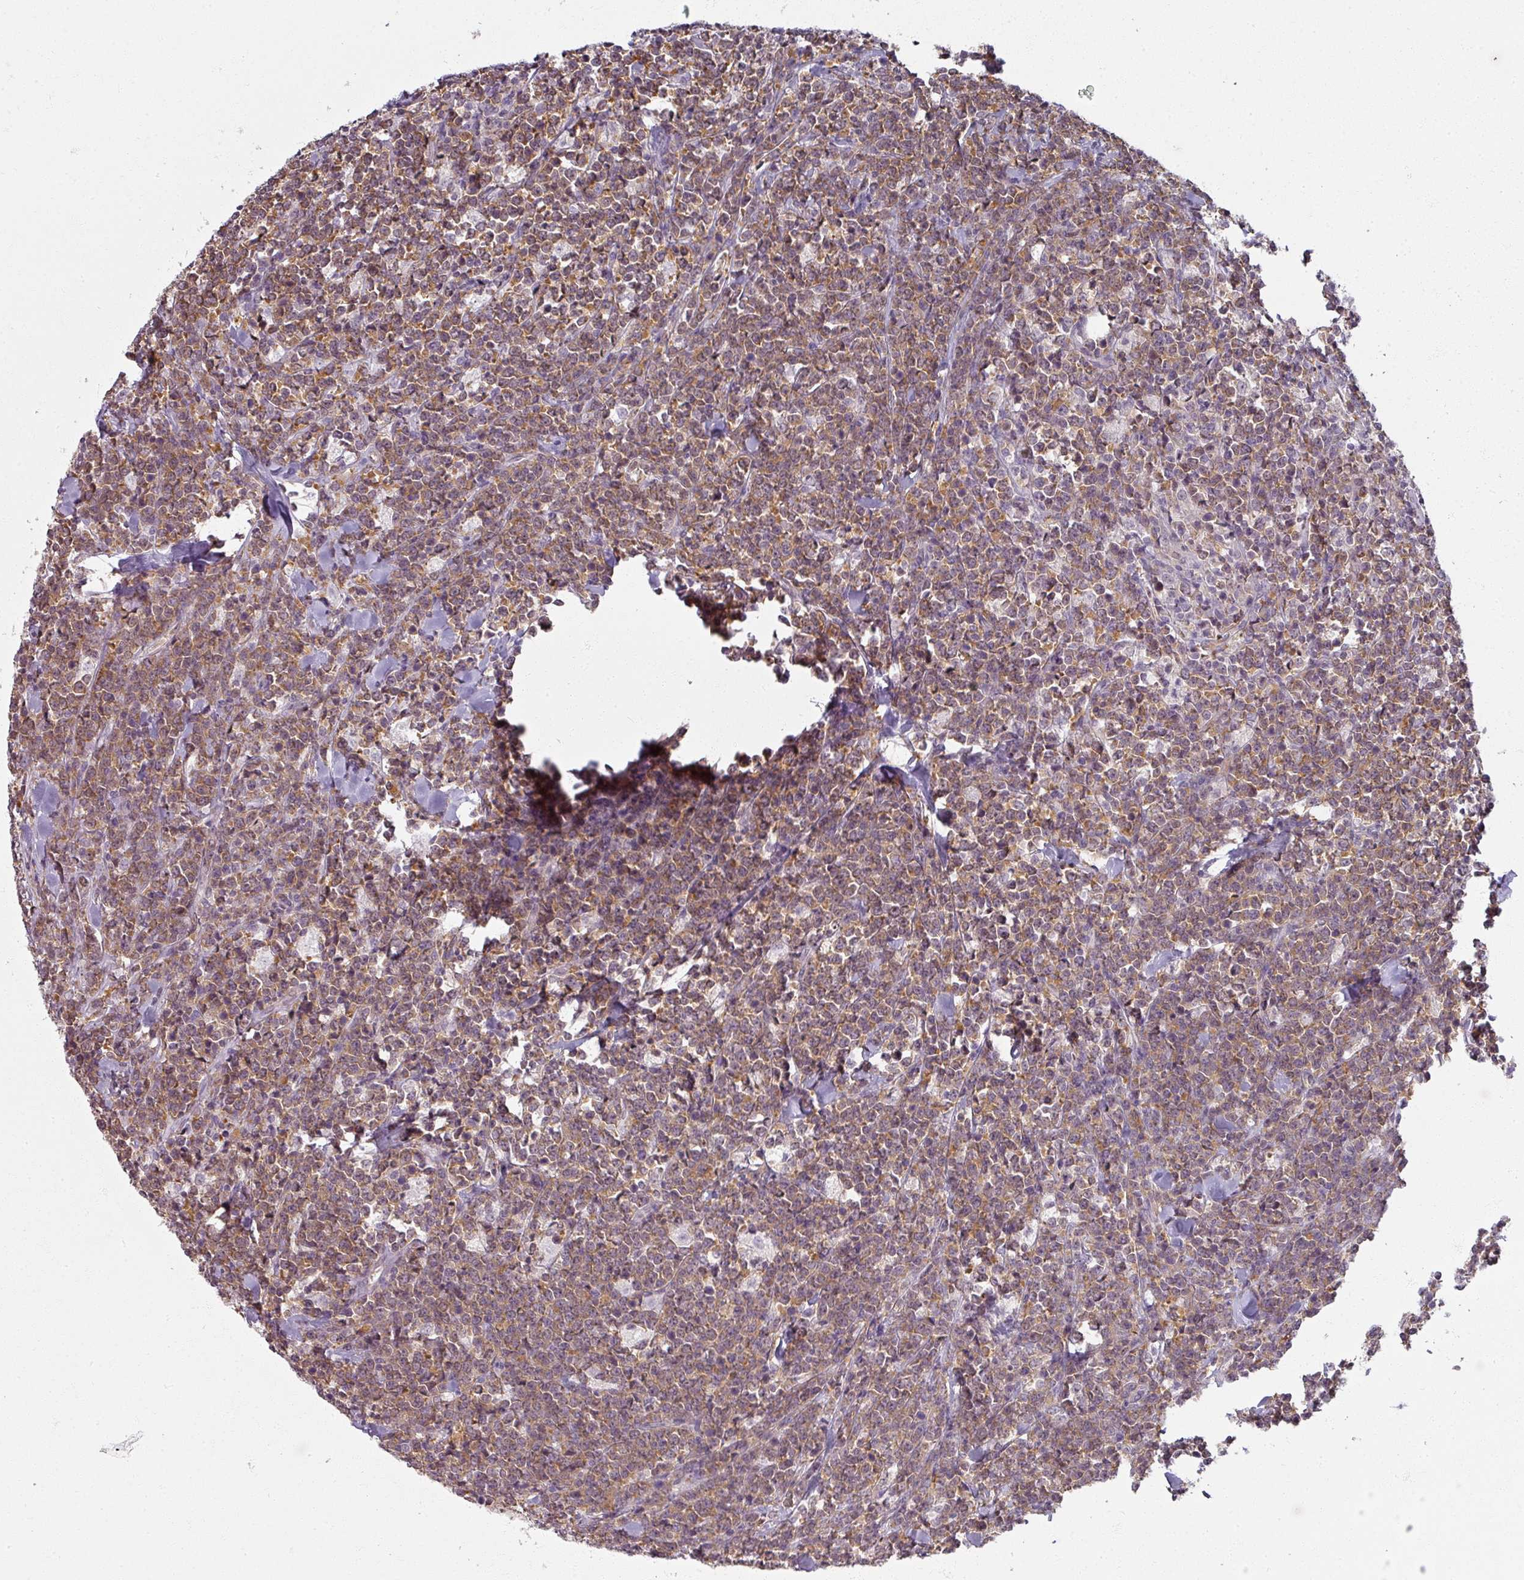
{"staining": {"intensity": "moderate", "quantity": "25%-75%", "location": "cytoplasmic/membranous"}, "tissue": "lymphoma", "cell_type": "Tumor cells", "image_type": "cancer", "snomed": [{"axis": "morphology", "description": "Malignant lymphoma, non-Hodgkin's type, High grade"}, {"axis": "topography", "description": "Small intestine"}, {"axis": "topography", "description": "Colon"}], "caption": "A medium amount of moderate cytoplasmic/membranous expression is appreciated in approximately 25%-75% of tumor cells in lymphoma tissue. (DAB IHC with brightfield microscopy, high magnification).", "gene": "AGPAT4", "patient": {"sex": "male", "age": 8}}